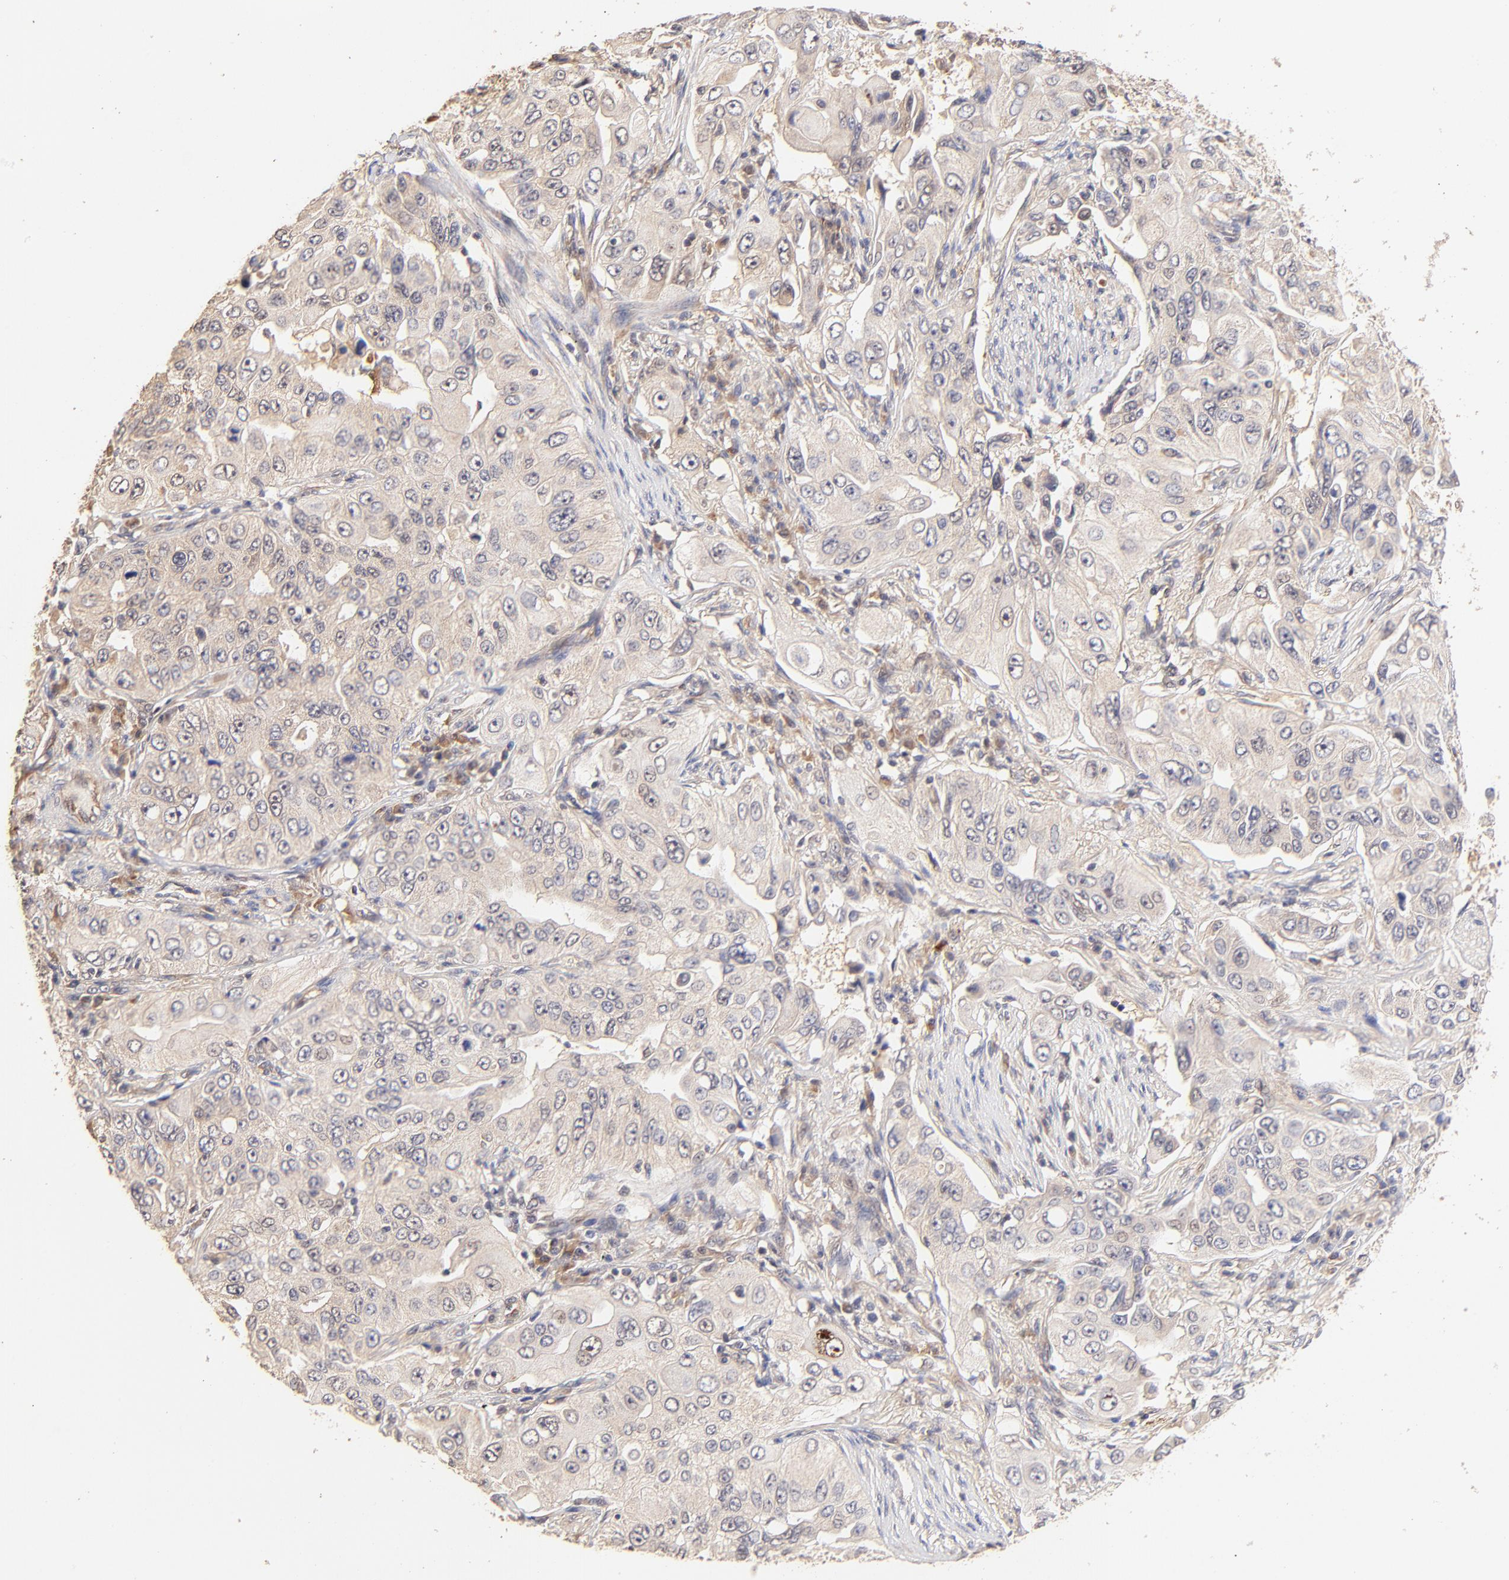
{"staining": {"intensity": "weak", "quantity": ">75%", "location": "cytoplasmic/membranous"}, "tissue": "lung cancer", "cell_type": "Tumor cells", "image_type": "cancer", "snomed": [{"axis": "morphology", "description": "Adenocarcinoma, NOS"}, {"axis": "topography", "description": "Lung"}], "caption": "Immunohistochemical staining of lung adenocarcinoma reveals low levels of weak cytoplasmic/membranous positivity in approximately >75% of tumor cells.", "gene": "TNFAIP3", "patient": {"sex": "male", "age": 84}}